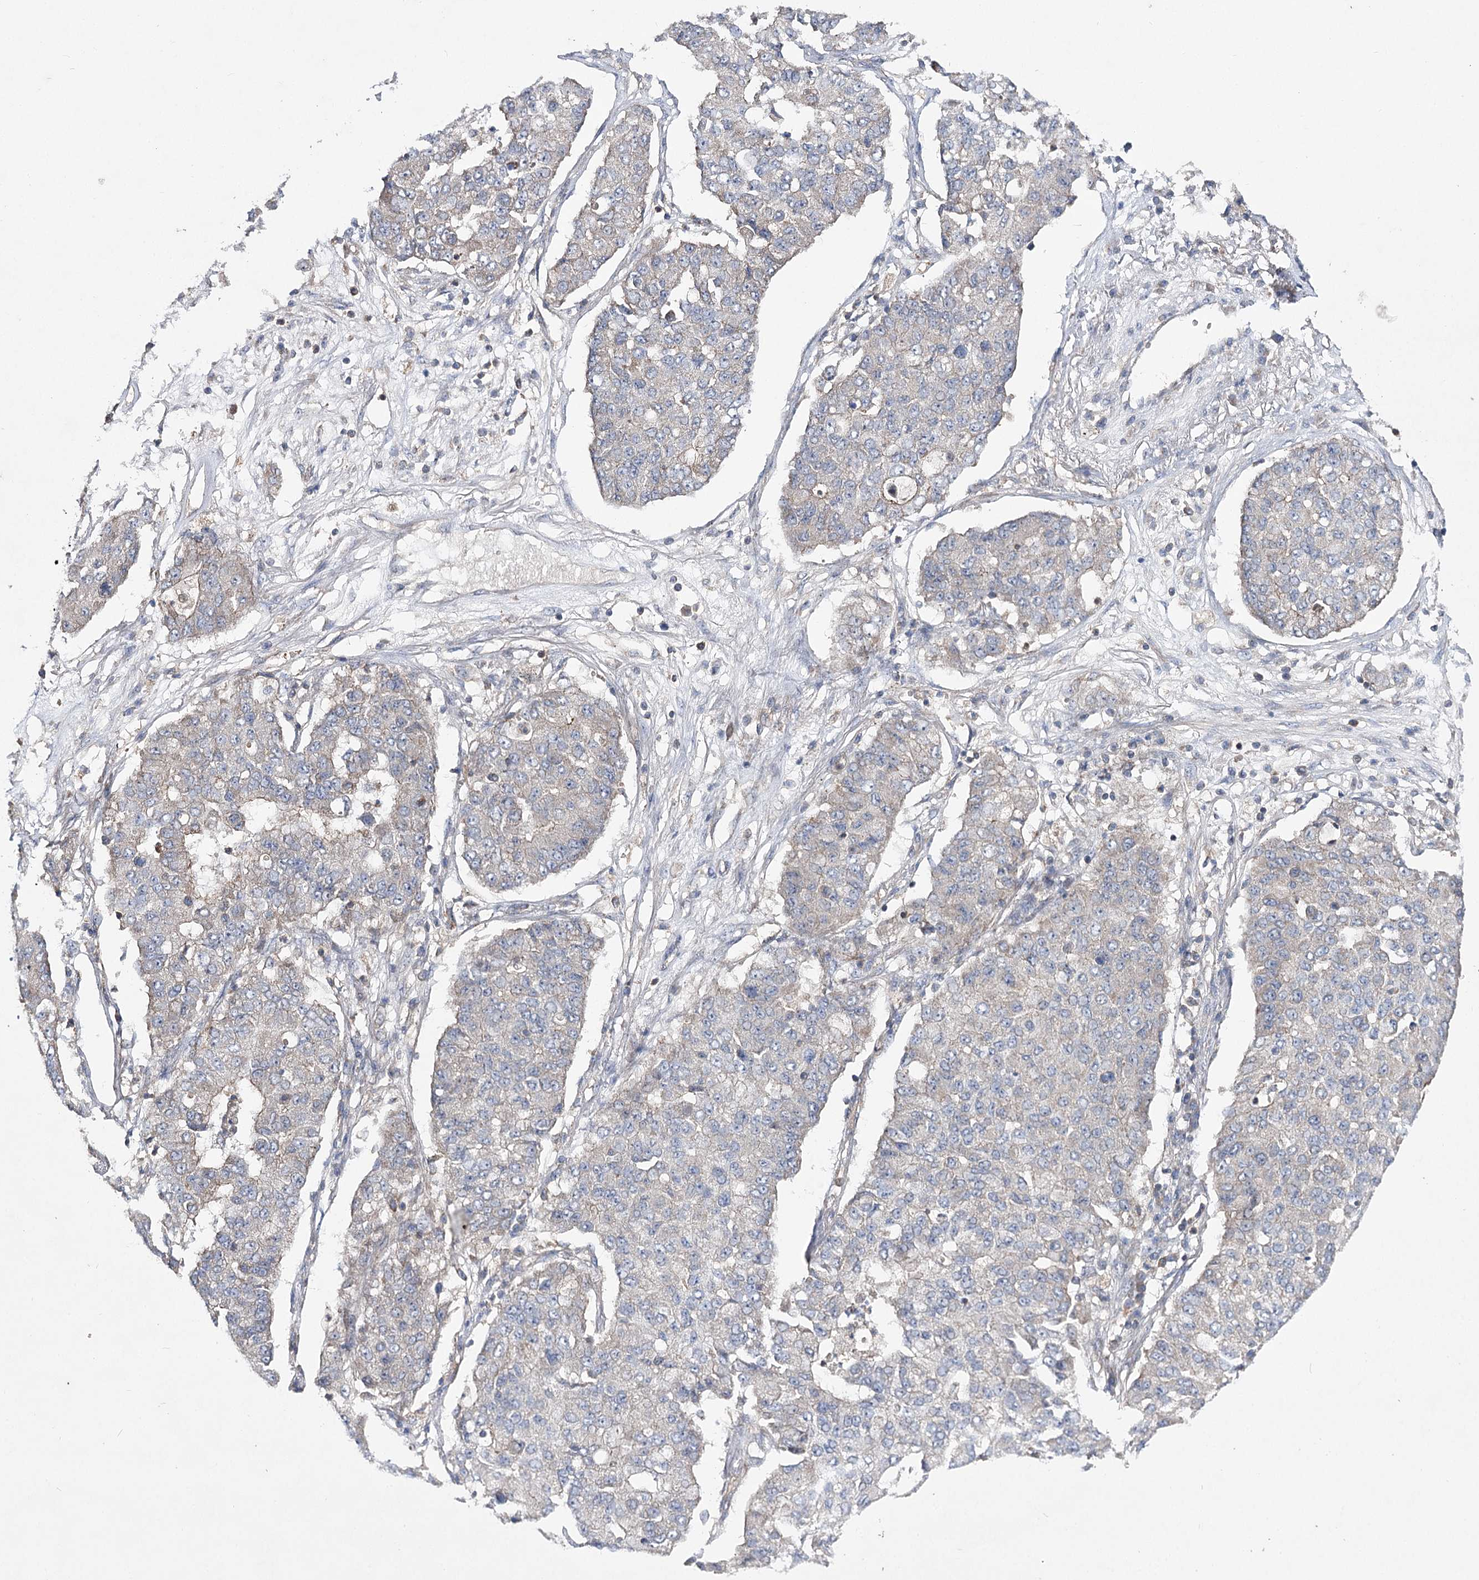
{"staining": {"intensity": "negative", "quantity": "none", "location": "none"}, "tissue": "lung cancer", "cell_type": "Tumor cells", "image_type": "cancer", "snomed": [{"axis": "morphology", "description": "Squamous cell carcinoma, NOS"}, {"axis": "topography", "description": "Lung"}], "caption": "Immunohistochemical staining of lung cancer (squamous cell carcinoma) demonstrates no significant staining in tumor cells. The staining is performed using DAB brown chromogen with nuclei counter-stained in using hematoxylin.", "gene": "AURKC", "patient": {"sex": "male", "age": 74}}